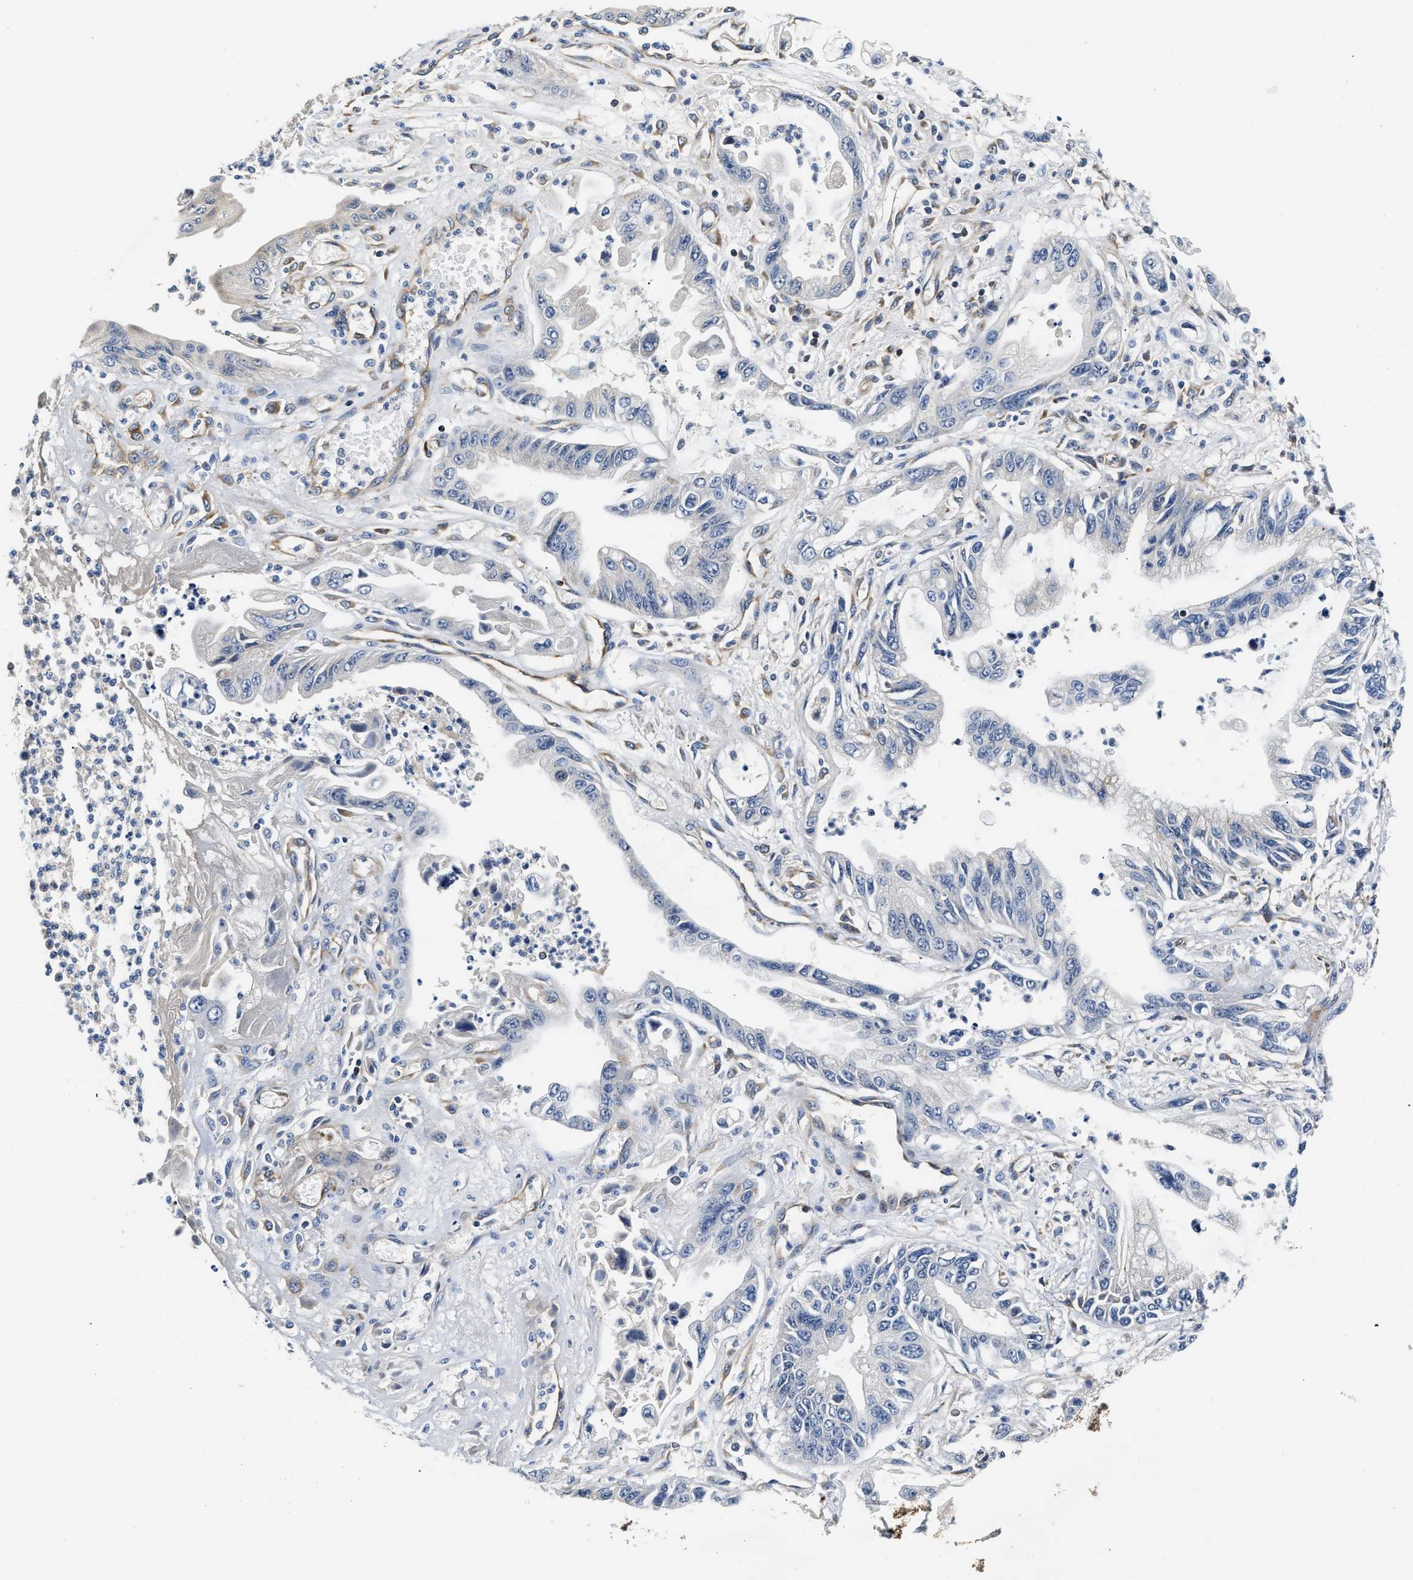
{"staining": {"intensity": "negative", "quantity": "none", "location": "none"}, "tissue": "pancreatic cancer", "cell_type": "Tumor cells", "image_type": "cancer", "snomed": [{"axis": "morphology", "description": "Adenocarcinoma, NOS"}, {"axis": "topography", "description": "Pancreas"}], "caption": "Tumor cells are negative for protein expression in human pancreatic cancer (adenocarcinoma).", "gene": "TEX2", "patient": {"sex": "male", "age": 56}}